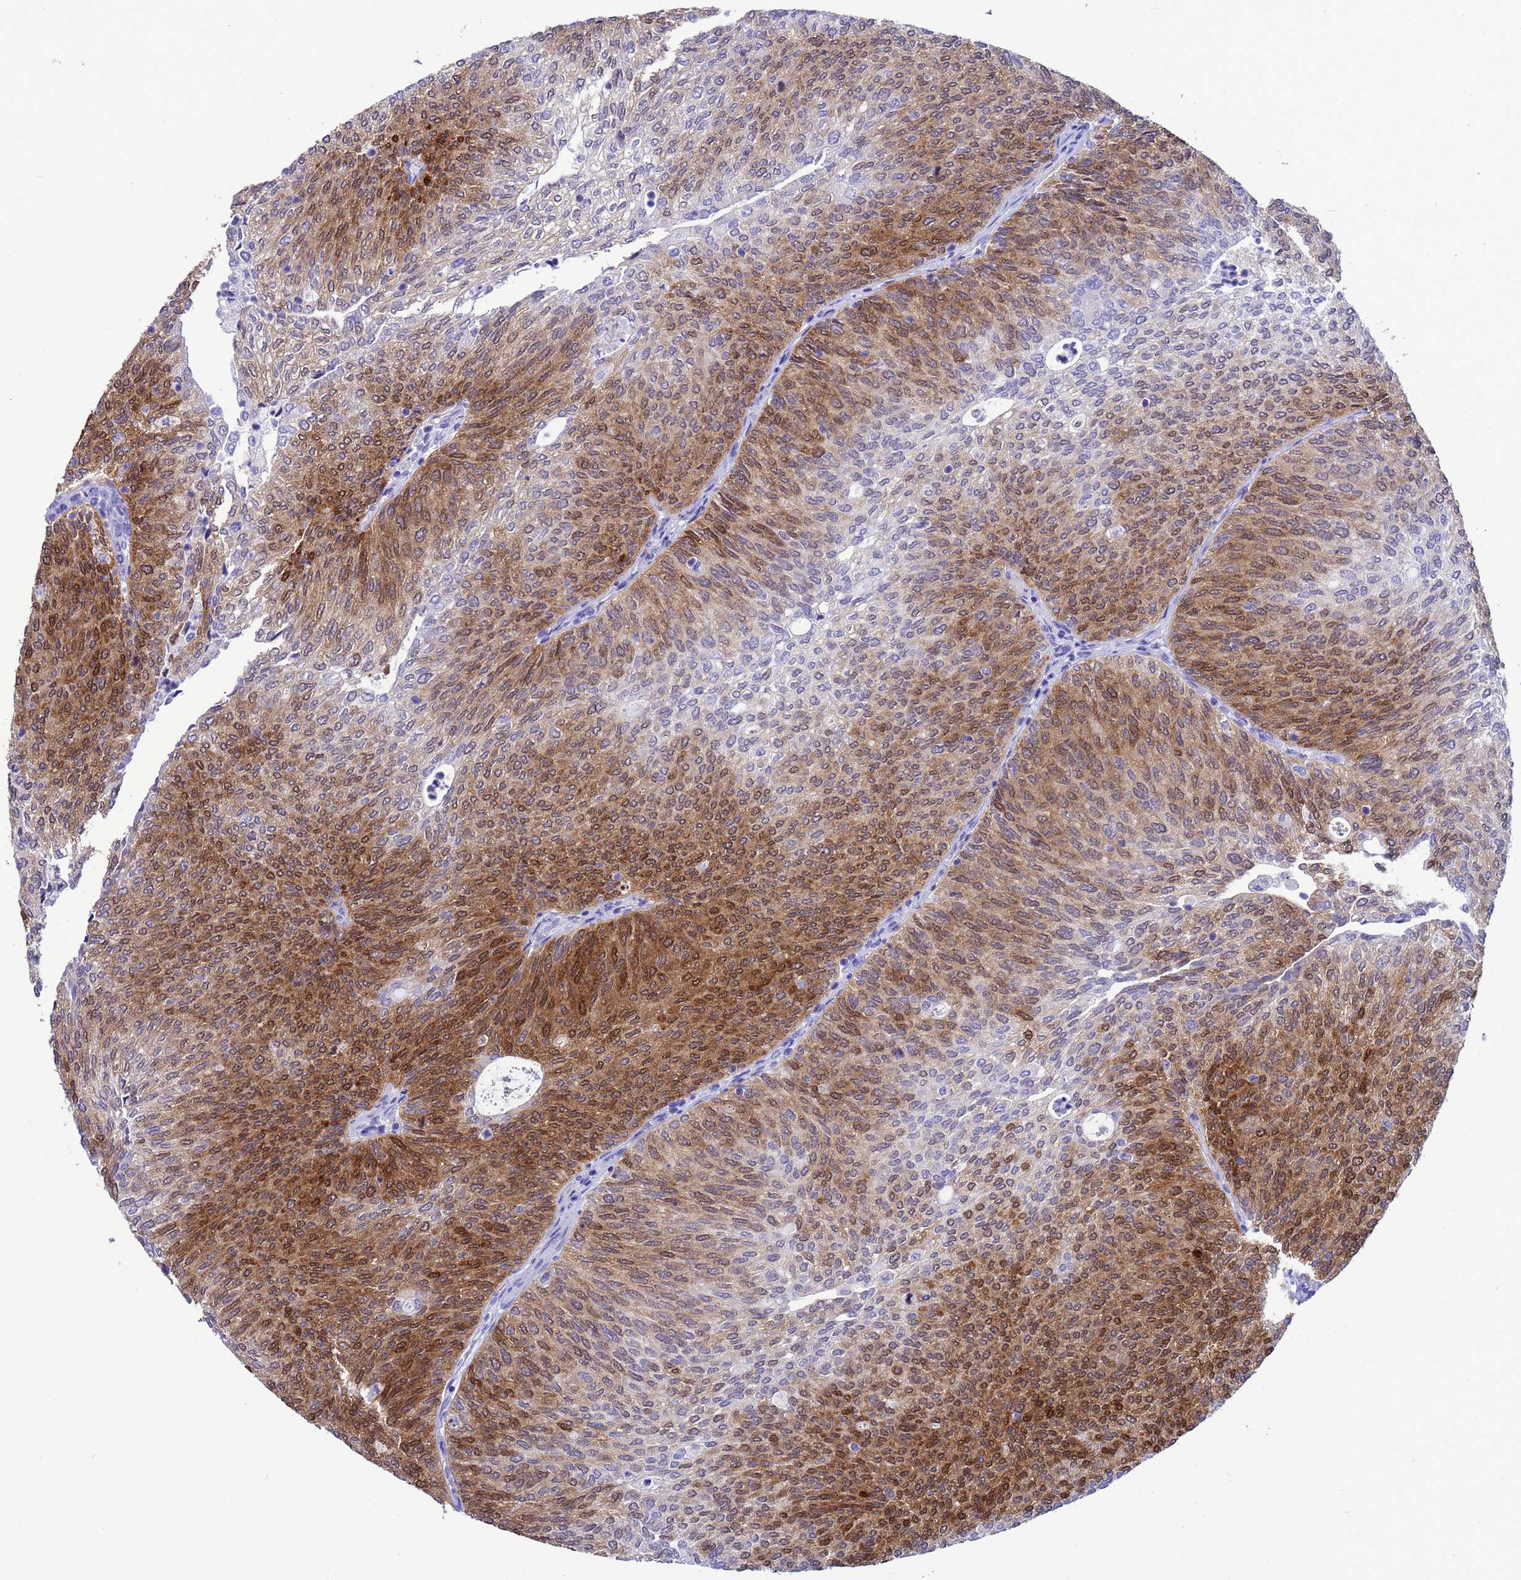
{"staining": {"intensity": "moderate", "quantity": "25%-75%", "location": "cytoplasmic/membranous,nuclear"}, "tissue": "urothelial cancer", "cell_type": "Tumor cells", "image_type": "cancer", "snomed": [{"axis": "morphology", "description": "Urothelial carcinoma, Low grade"}, {"axis": "topography", "description": "Urinary bladder"}], "caption": "Low-grade urothelial carcinoma stained with a brown dye displays moderate cytoplasmic/membranous and nuclear positive staining in about 25%-75% of tumor cells.", "gene": "AKR1C2", "patient": {"sex": "female", "age": 79}}